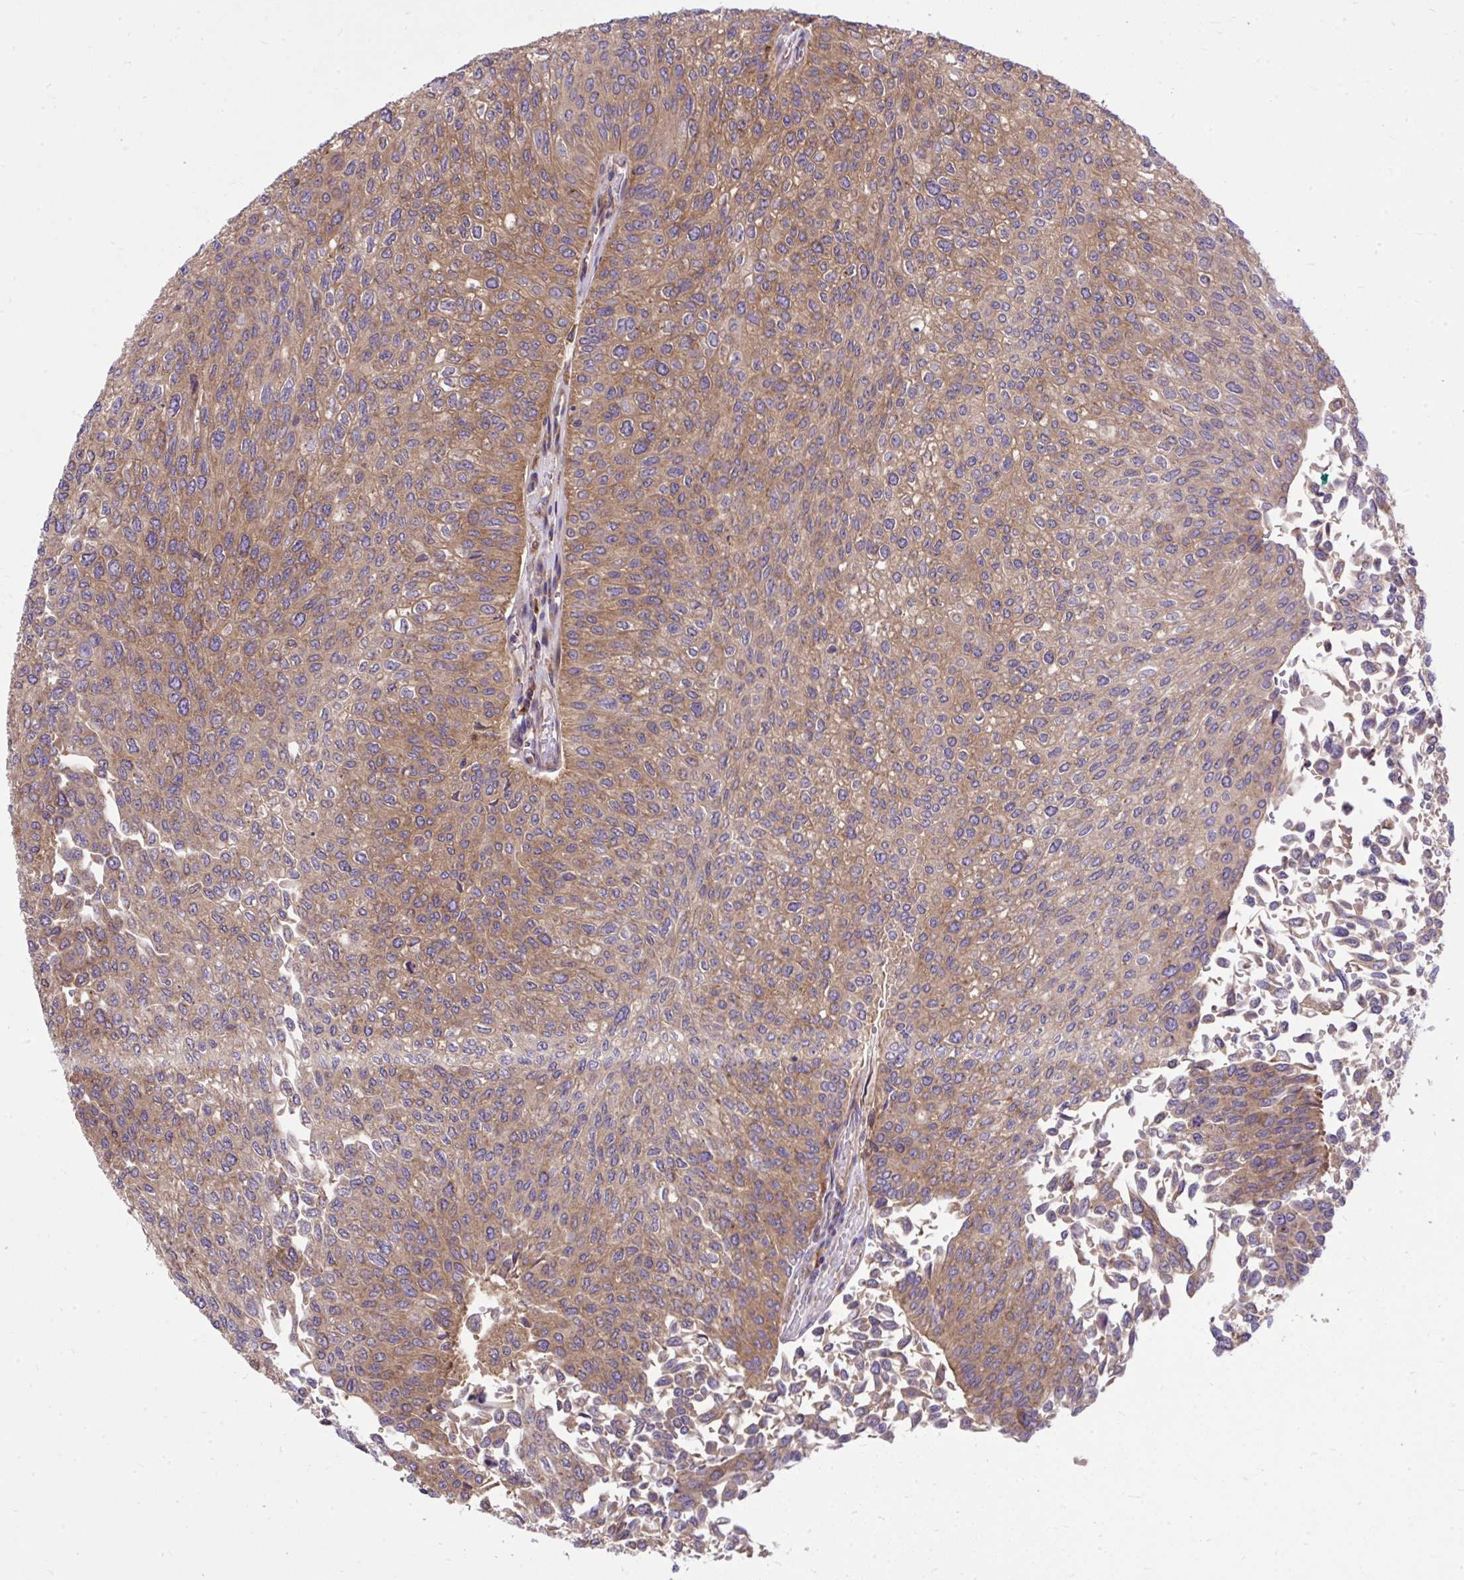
{"staining": {"intensity": "weak", "quantity": ">75%", "location": "cytoplasmic/membranous"}, "tissue": "urothelial cancer", "cell_type": "Tumor cells", "image_type": "cancer", "snomed": [{"axis": "morphology", "description": "Urothelial carcinoma, NOS"}, {"axis": "topography", "description": "Urinary bladder"}], "caption": "Human transitional cell carcinoma stained with a protein marker reveals weak staining in tumor cells.", "gene": "PAIP2", "patient": {"sex": "male", "age": 59}}